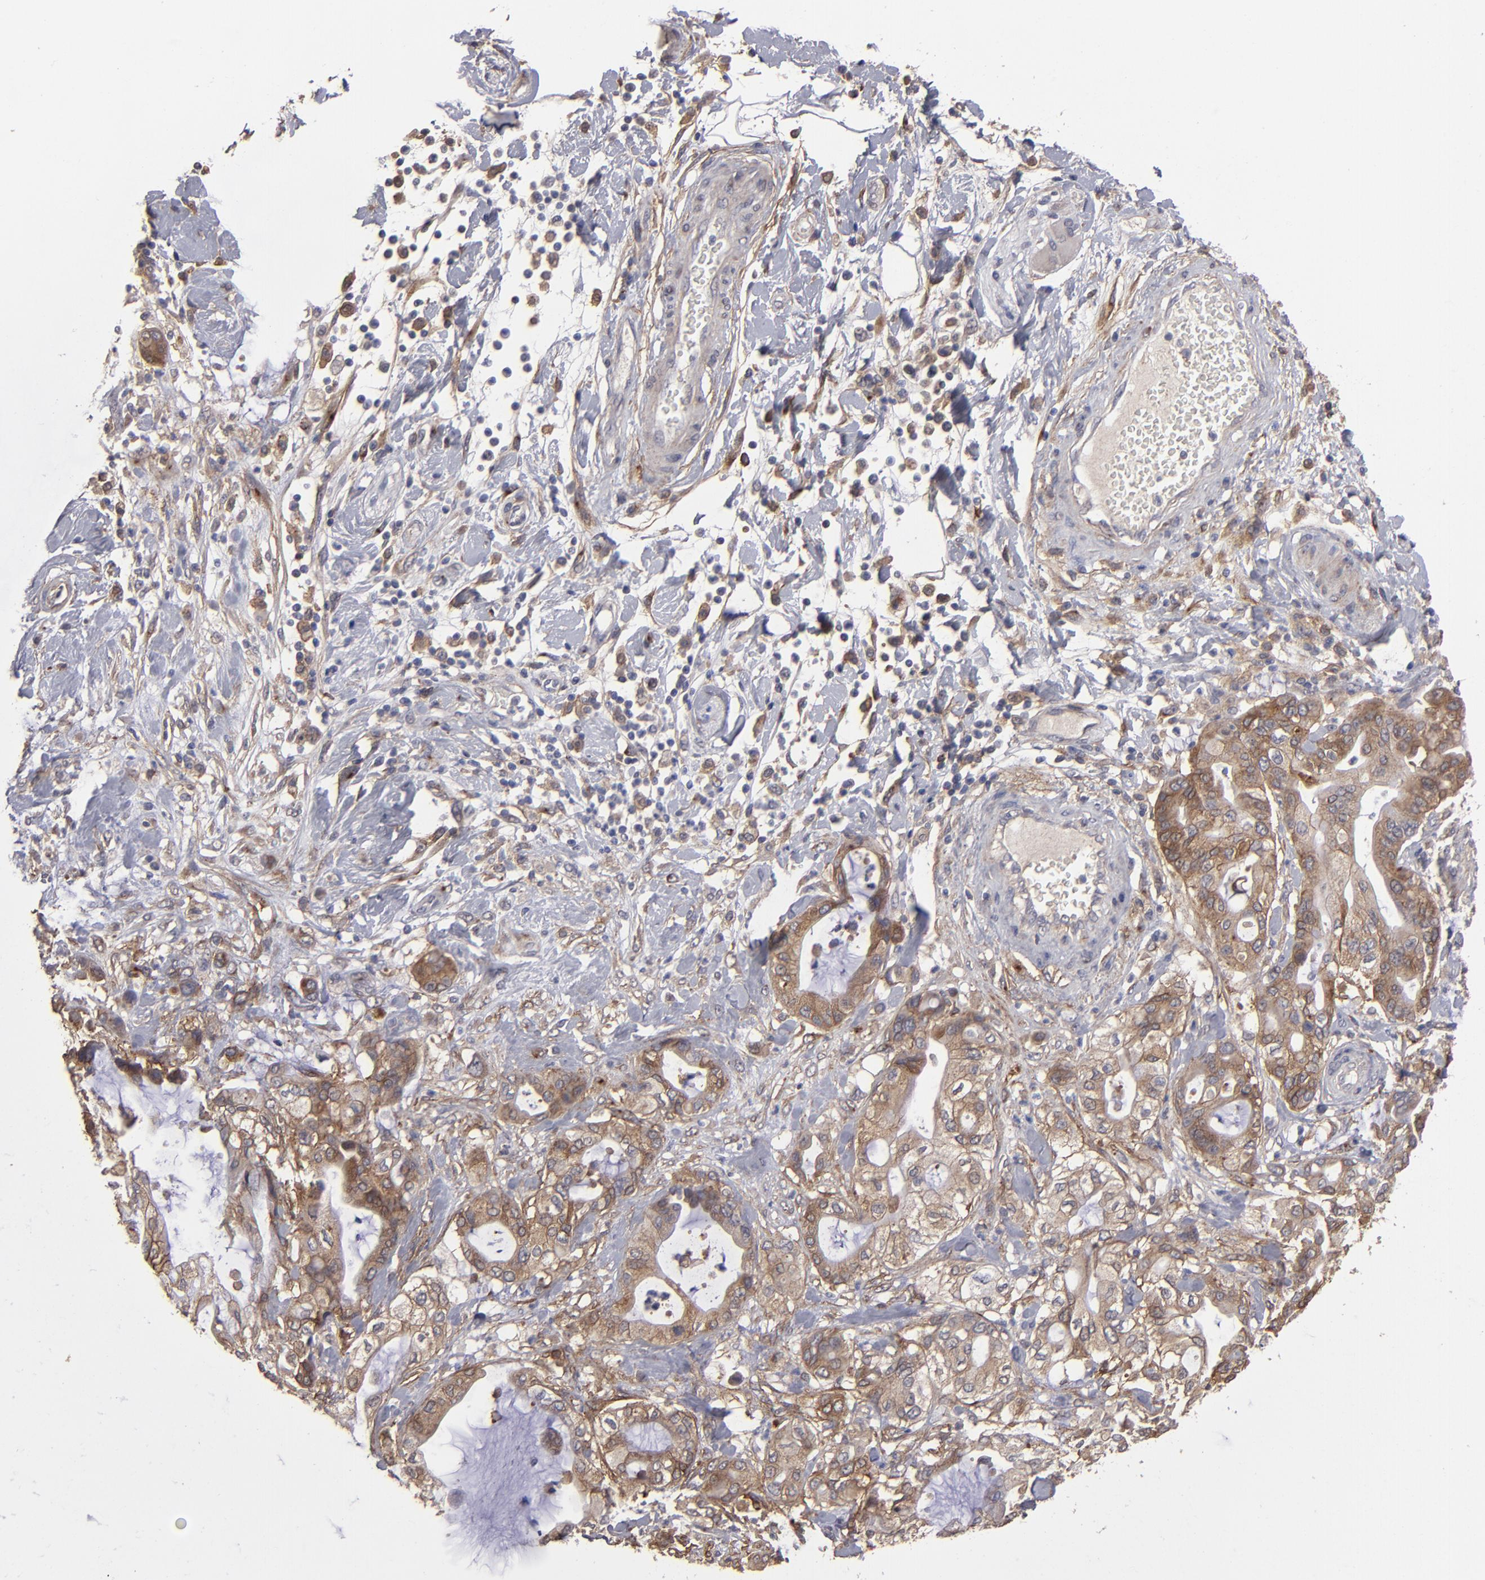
{"staining": {"intensity": "moderate", "quantity": "25%-75%", "location": "cytoplasmic/membranous"}, "tissue": "pancreatic cancer", "cell_type": "Tumor cells", "image_type": "cancer", "snomed": [{"axis": "morphology", "description": "Adenocarcinoma, NOS"}, {"axis": "morphology", "description": "Adenocarcinoma, metastatic, NOS"}, {"axis": "topography", "description": "Lymph node"}, {"axis": "topography", "description": "Pancreas"}, {"axis": "topography", "description": "Duodenum"}], "caption": "A micrograph of adenocarcinoma (pancreatic) stained for a protein reveals moderate cytoplasmic/membranous brown staining in tumor cells.", "gene": "ITGB5", "patient": {"sex": "female", "age": 64}}